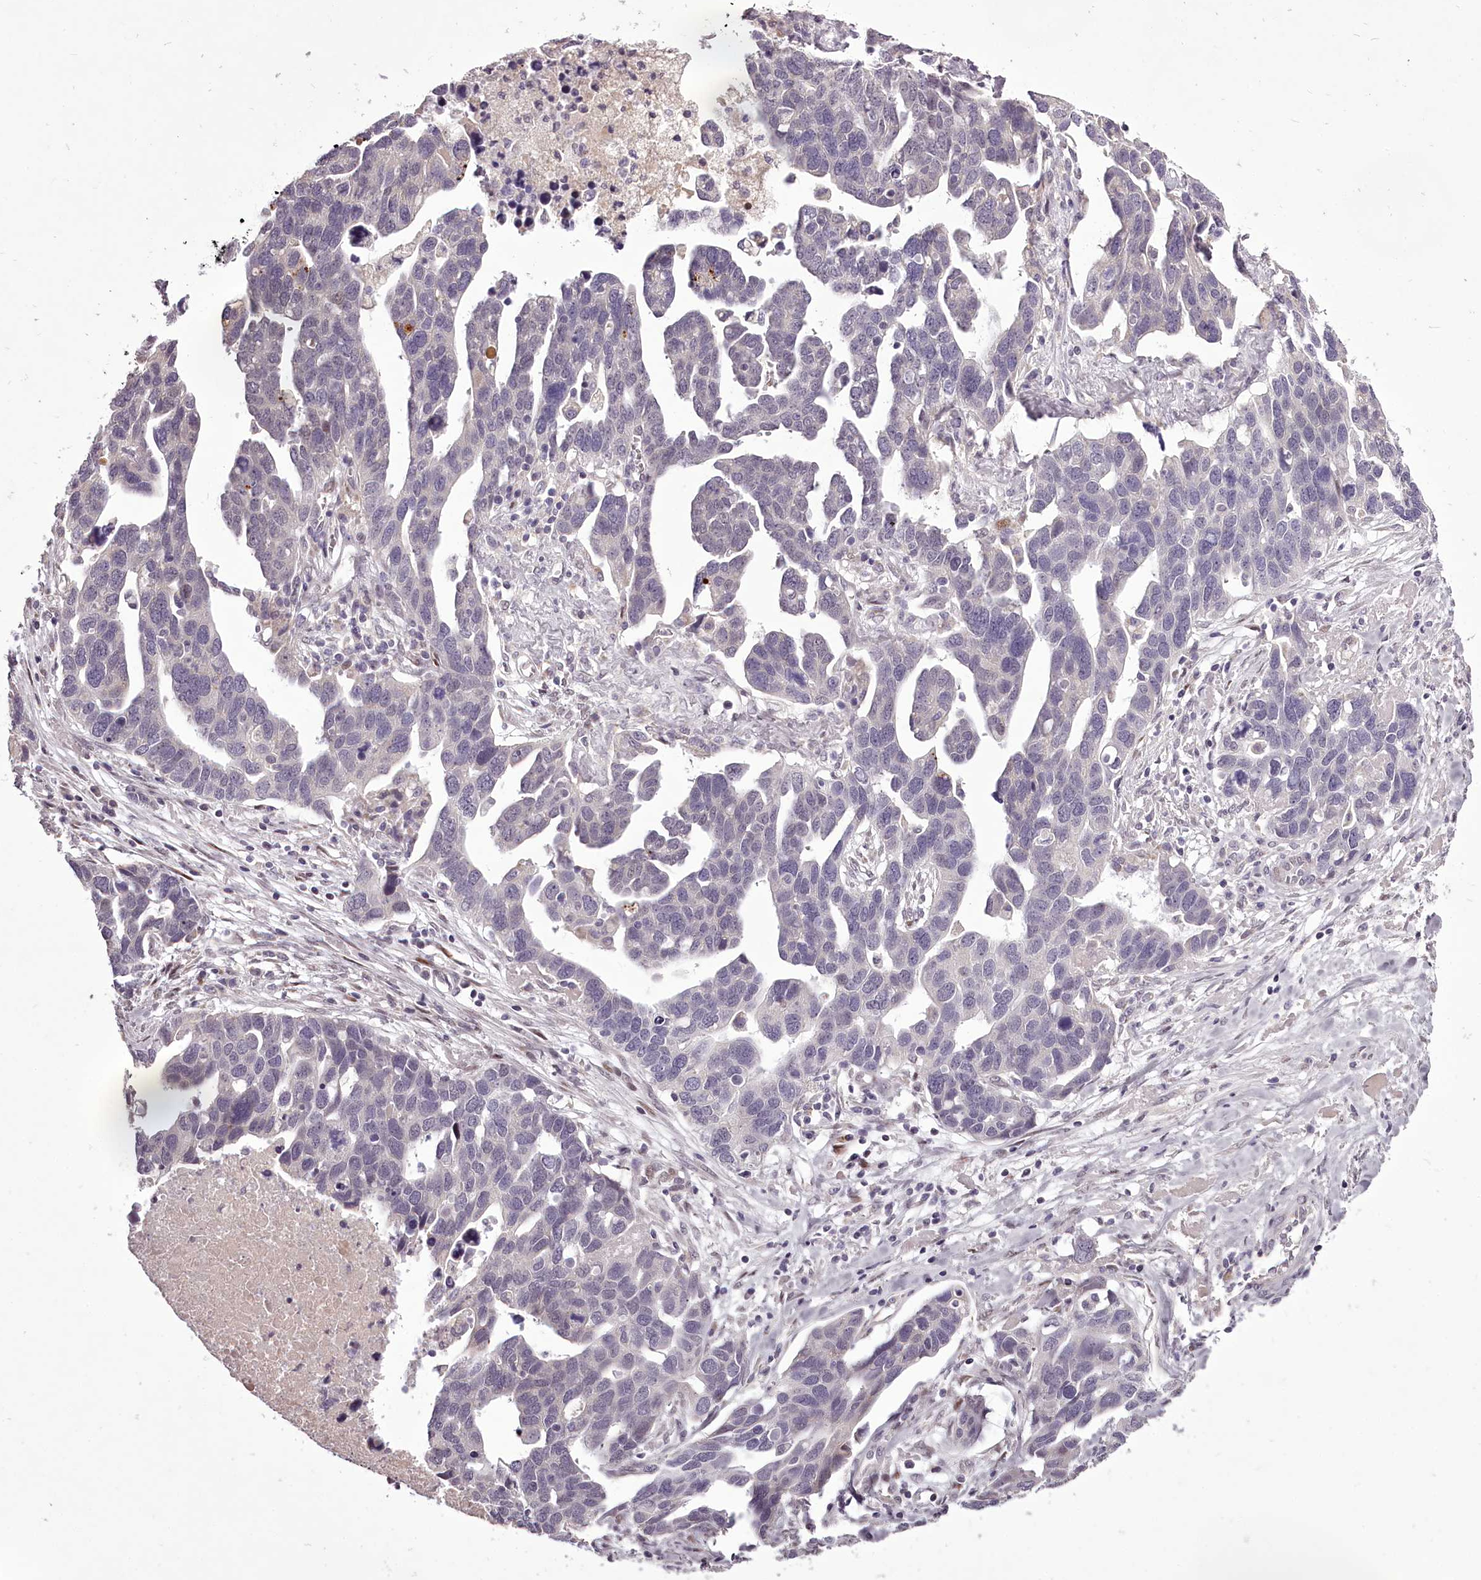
{"staining": {"intensity": "negative", "quantity": "none", "location": "none"}, "tissue": "ovarian cancer", "cell_type": "Tumor cells", "image_type": "cancer", "snomed": [{"axis": "morphology", "description": "Cystadenocarcinoma, serous, NOS"}, {"axis": "topography", "description": "Ovary"}], "caption": "Tumor cells are negative for brown protein staining in ovarian serous cystadenocarcinoma. (Stains: DAB immunohistochemistry (IHC) with hematoxylin counter stain, Microscopy: brightfield microscopy at high magnification).", "gene": "C1orf56", "patient": {"sex": "female", "age": 54}}